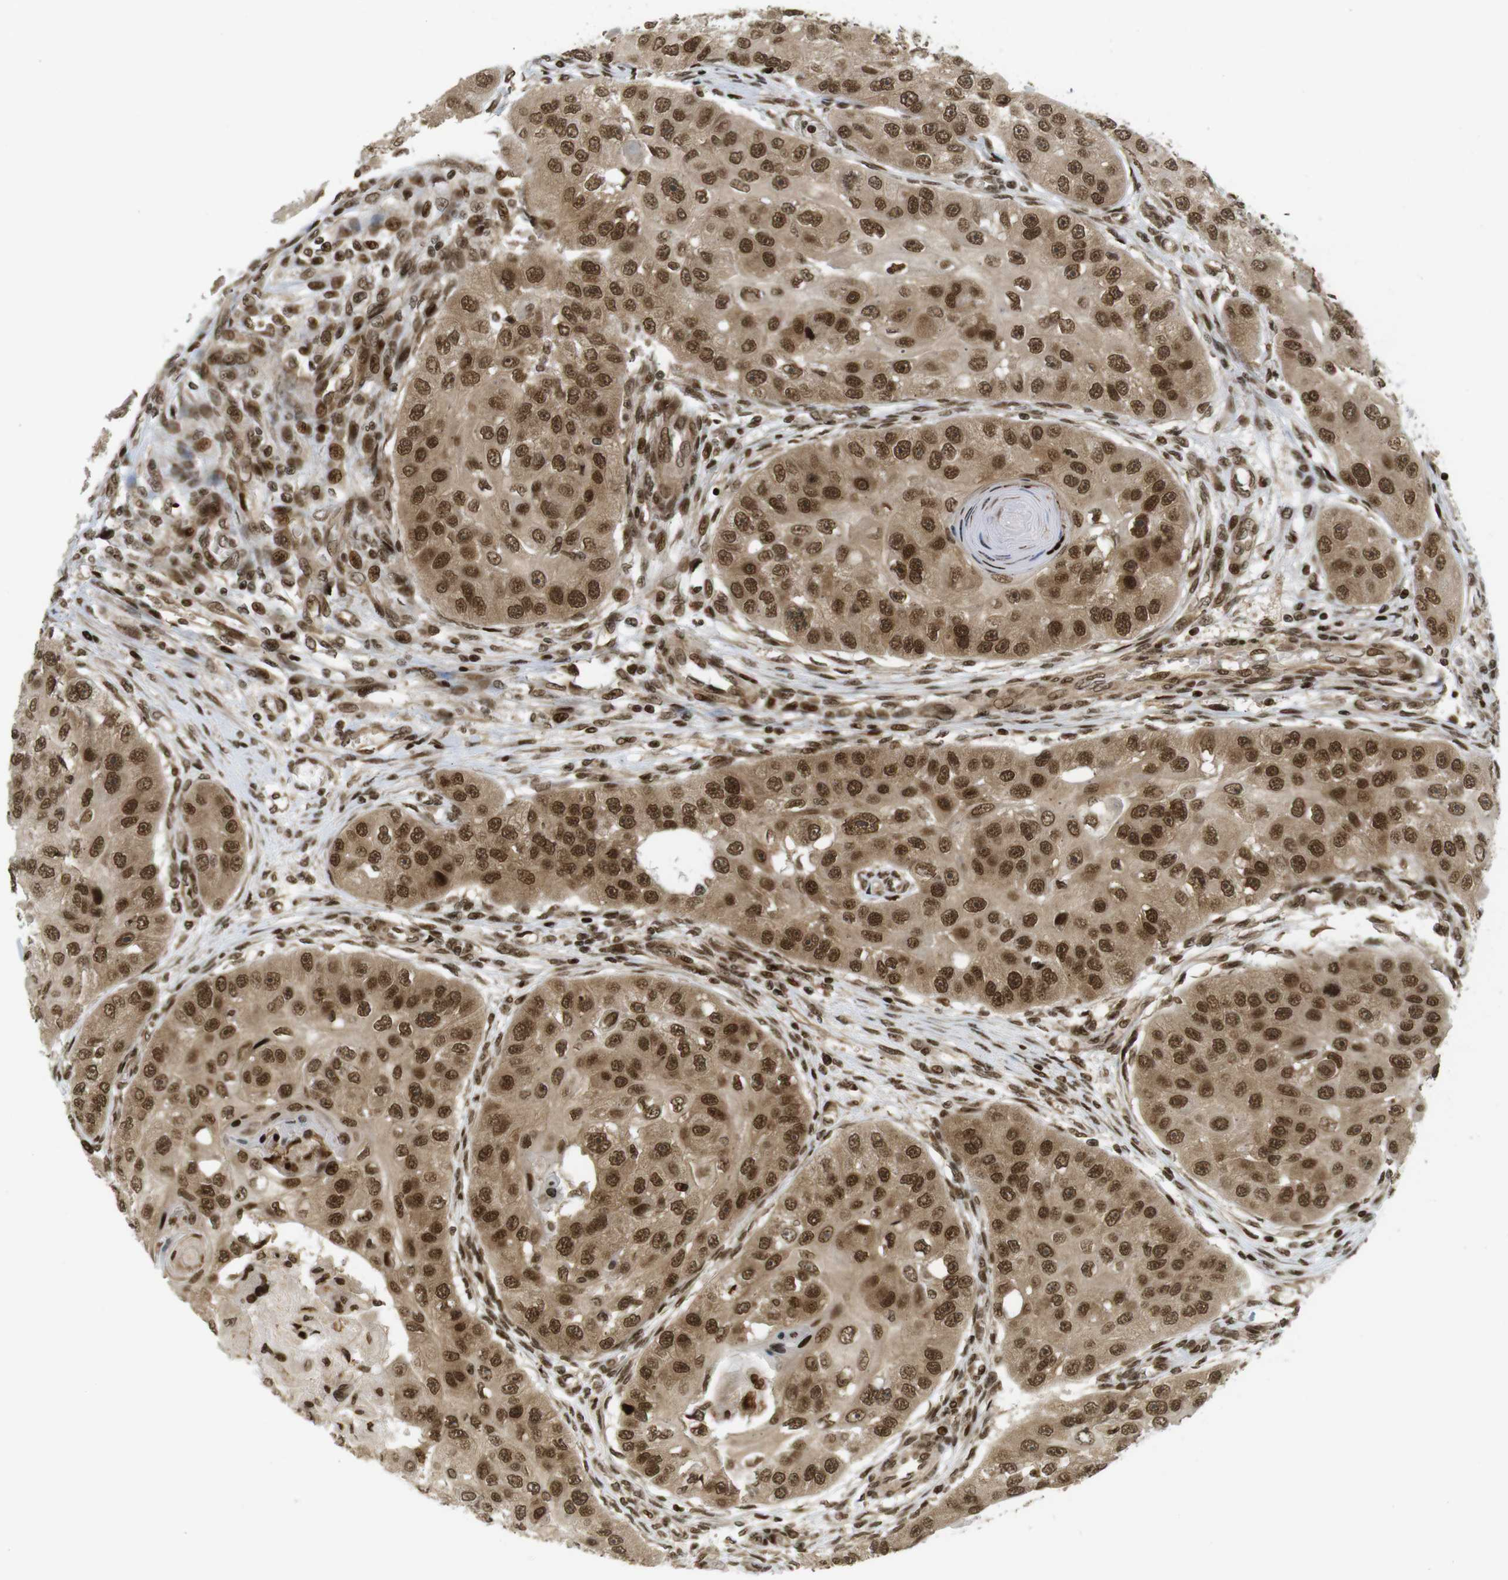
{"staining": {"intensity": "moderate", "quantity": ">75%", "location": "cytoplasmic/membranous,nuclear"}, "tissue": "head and neck cancer", "cell_type": "Tumor cells", "image_type": "cancer", "snomed": [{"axis": "morphology", "description": "Normal tissue, NOS"}, {"axis": "morphology", "description": "Squamous cell carcinoma, NOS"}, {"axis": "topography", "description": "Skeletal muscle"}, {"axis": "topography", "description": "Head-Neck"}], "caption": "Head and neck squamous cell carcinoma stained for a protein shows moderate cytoplasmic/membranous and nuclear positivity in tumor cells. (DAB (3,3'-diaminobenzidine) = brown stain, brightfield microscopy at high magnification).", "gene": "RUVBL2", "patient": {"sex": "male", "age": 51}}